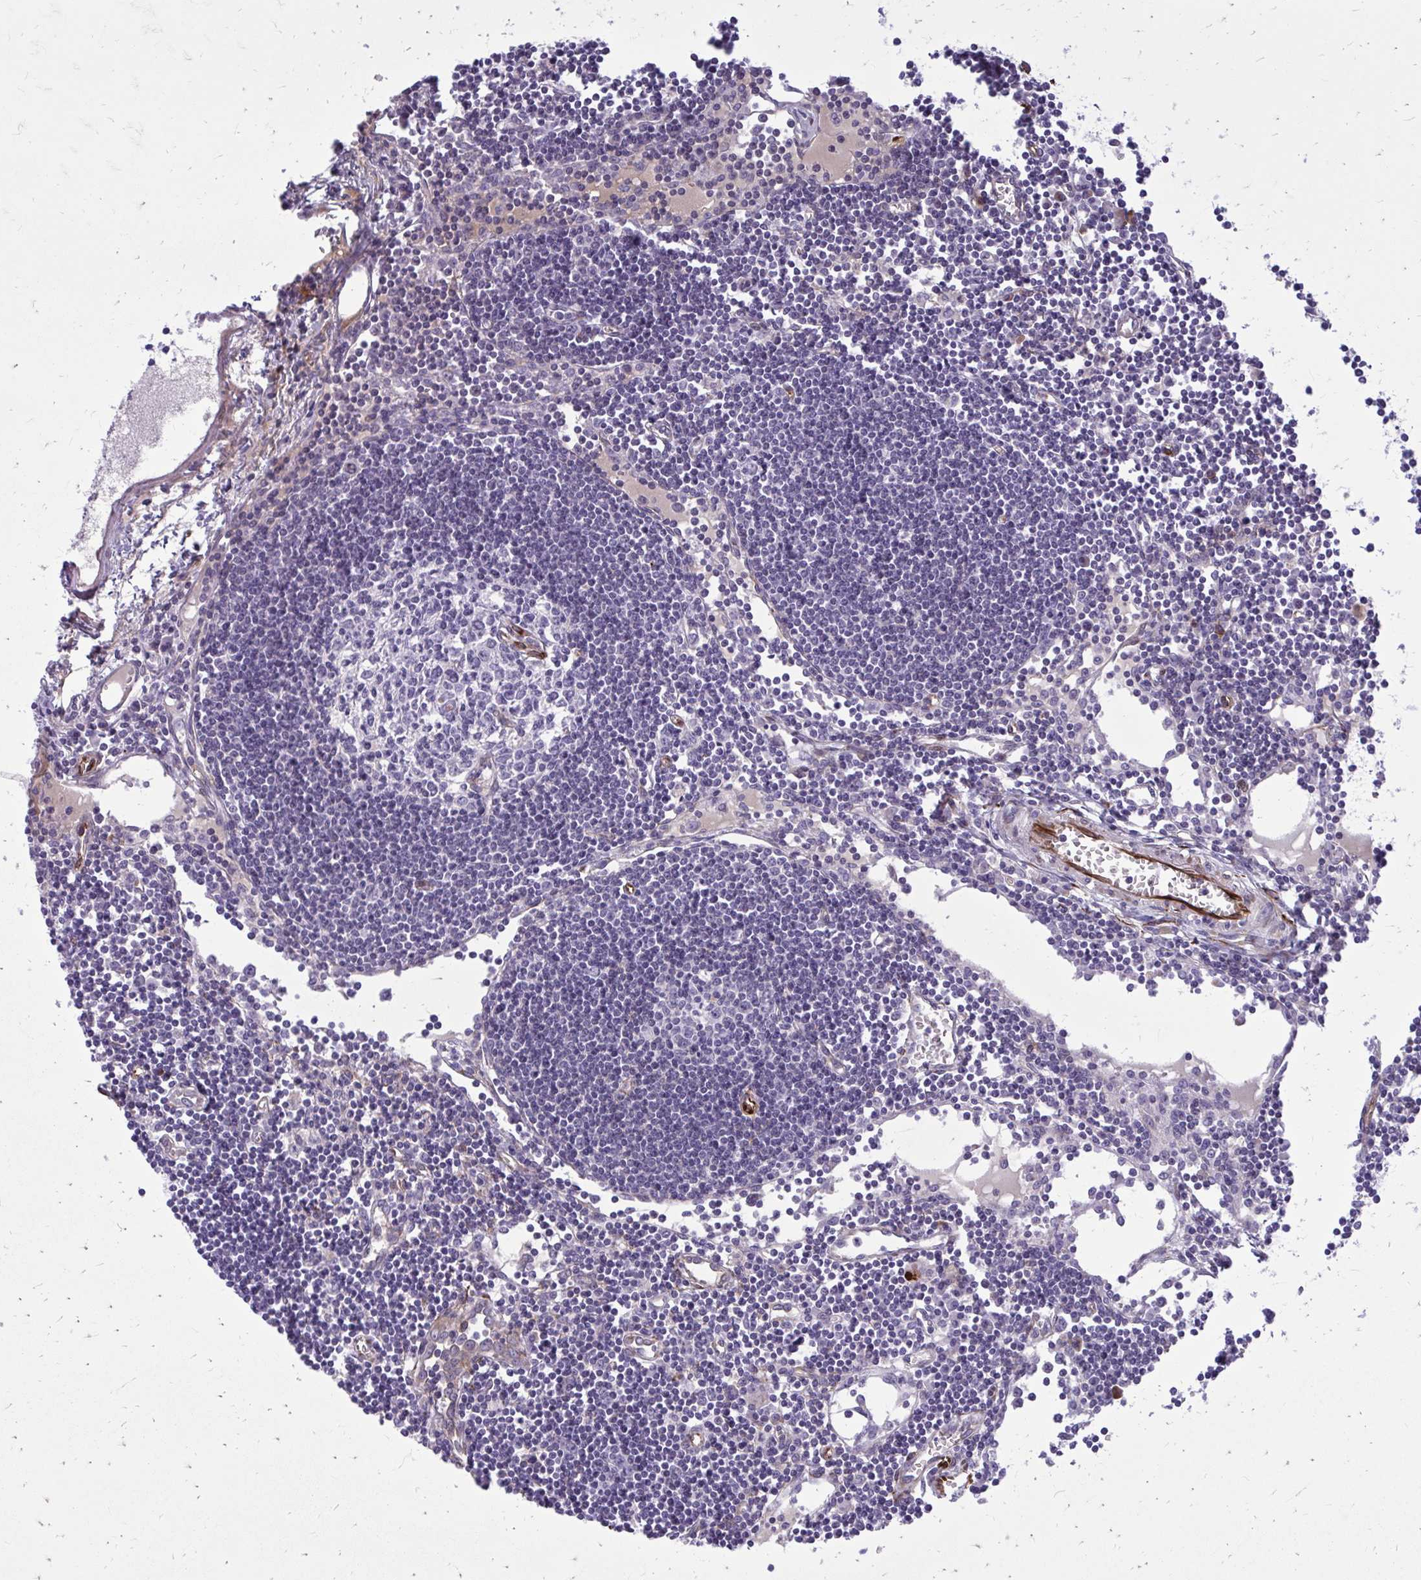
{"staining": {"intensity": "negative", "quantity": "none", "location": "none"}, "tissue": "lymph node", "cell_type": "Germinal center cells", "image_type": "normal", "snomed": [{"axis": "morphology", "description": "Normal tissue, NOS"}, {"axis": "topography", "description": "Lymph node"}], "caption": "This is a image of immunohistochemistry staining of normal lymph node, which shows no staining in germinal center cells.", "gene": "BEND5", "patient": {"sex": "female", "age": 65}}